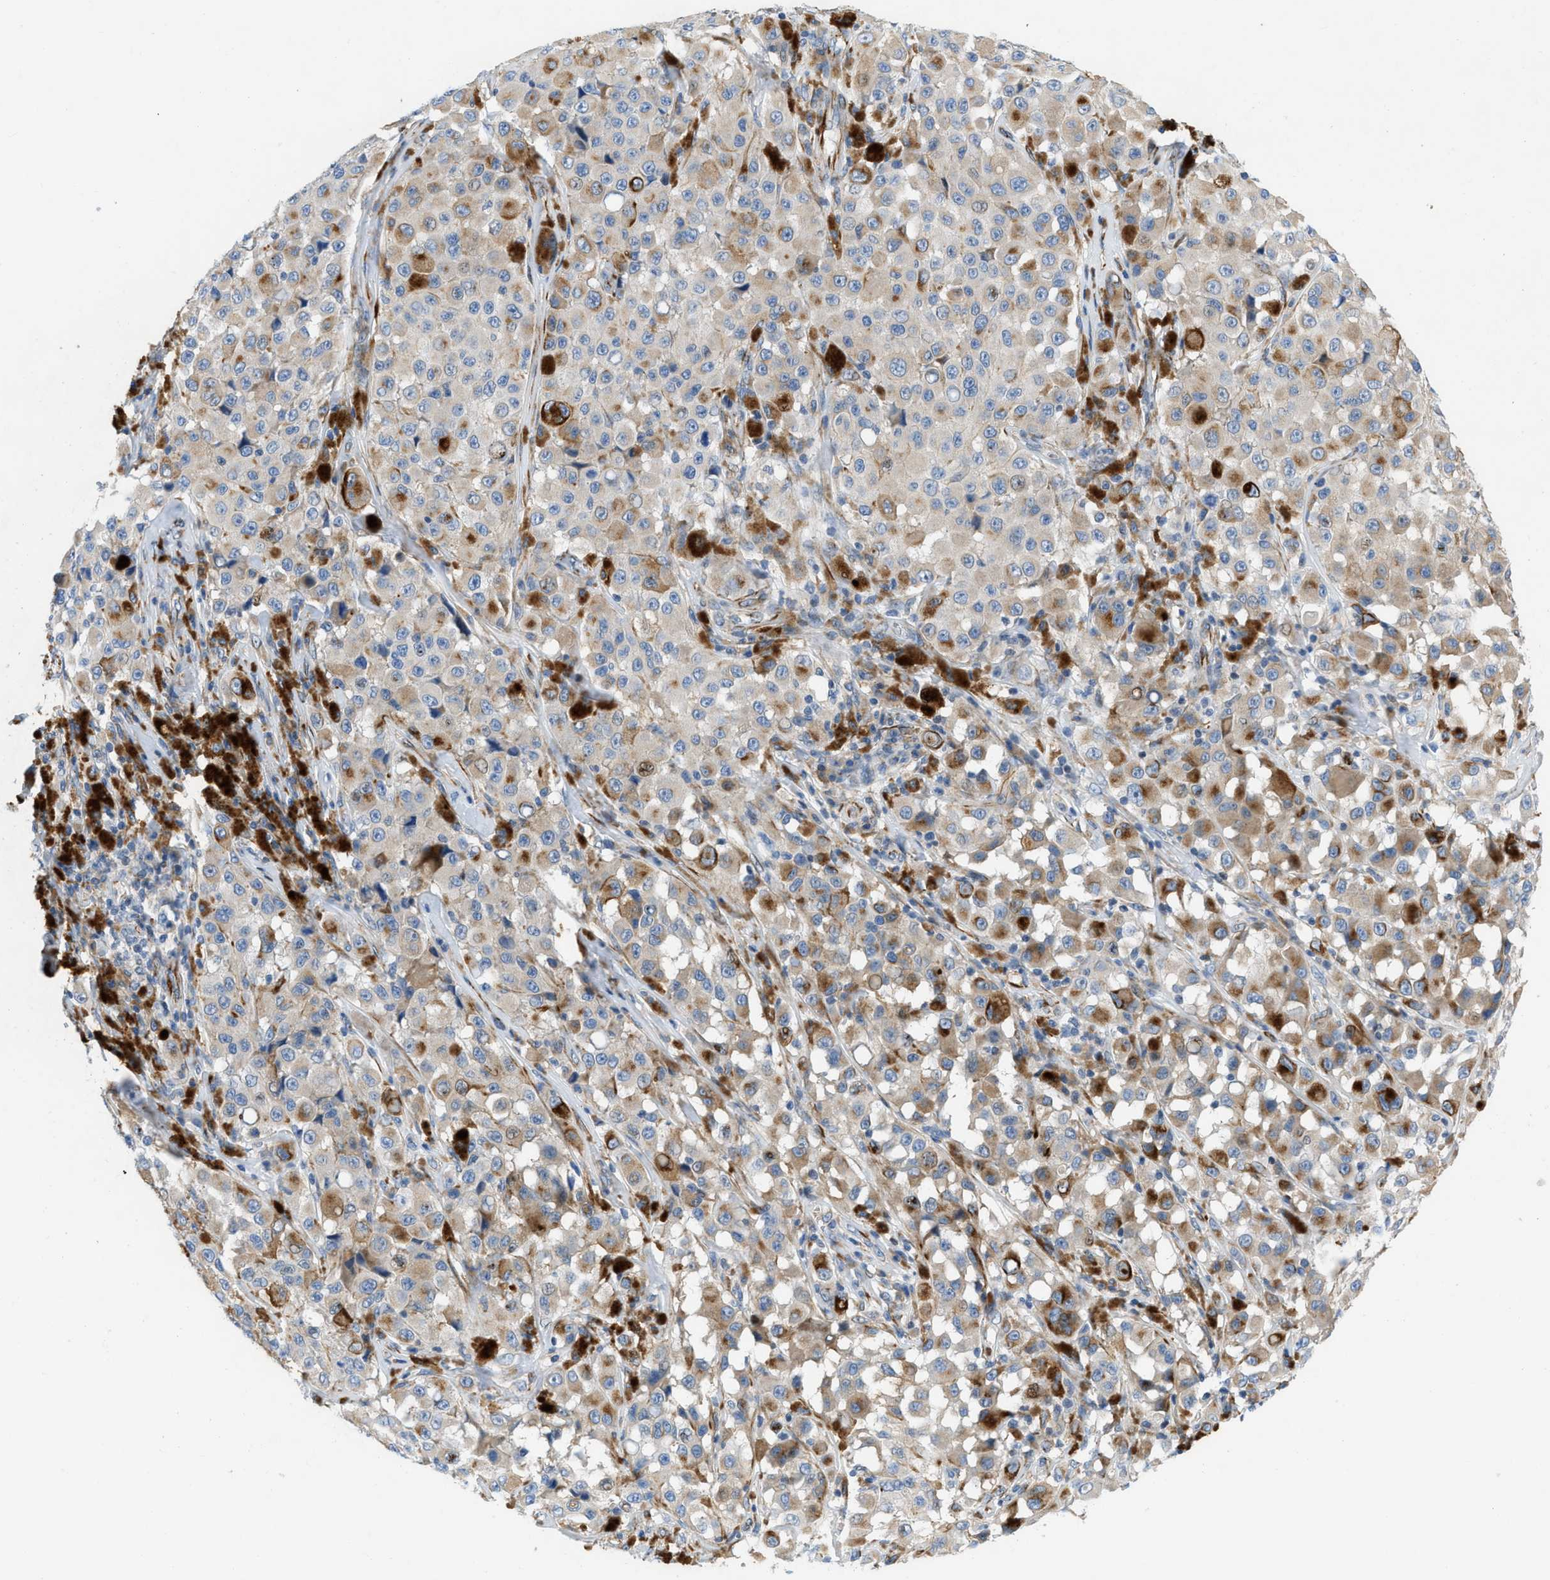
{"staining": {"intensity": "weak", "quantity": ">75%", "location": "cytoplasmic/membranous"}, "tissue": "melanoma", "cell_type": "Tumor cells", "image_type": "cancer", "snomed": [{"axis": "morphology", "description": "Malignant melanoma, NOS"}, {"axis": "topography", "description": "Skin"}], "caption": "Immunohistochemistry micrograph of neoplastic tissue: malignant melanoma stained using immunohistochemistry (IHC) displays low levels of weak protein expression localized specifically in the cytoplasmic/membranous of tumor cells, appearing as a cytoplasmic/membranous brown color.", "gene": "ZNF831", "patient": {"sex": "male", "age": 84}}